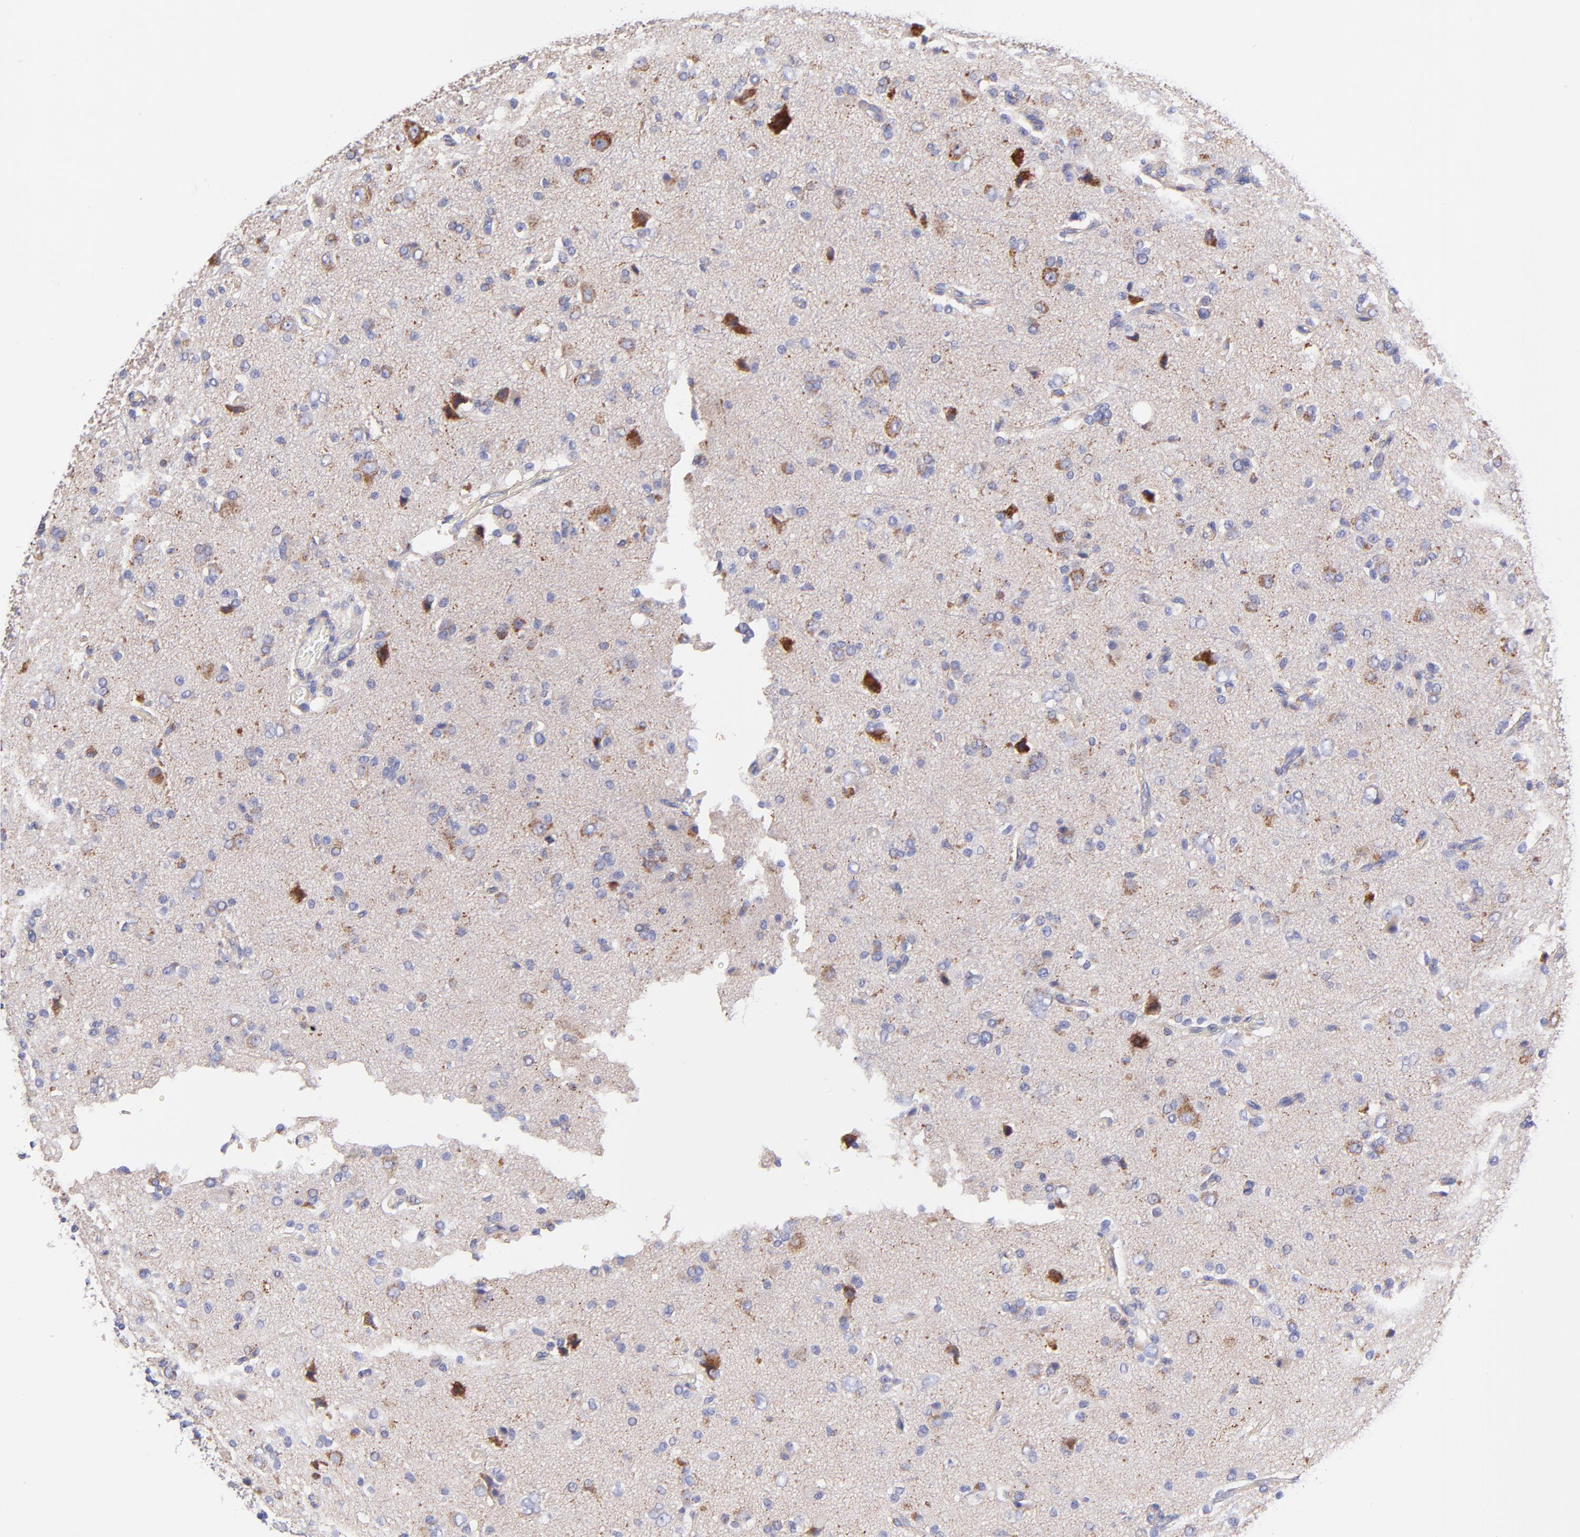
{"staining": {"intensity": "weak", "quantity": "<25%", "location": "cytoplasmic/membranous"}, "tissue": "glioma", "cell_type": "Tumor cells", "image_type": "cancer", "snomed": [{"axis": "morphology", "description": "Glioma, malignant, High grade"}, {"axis": "topography", "description": "Brain"}], "caption": "DAB immunohistochemical staining of human glioma exhibits no significant staining in tumor cells. (DAB immunohistochemistry (IHC) with hematoxylin counter stain).", "gene": "NDUFB7", "patient": {"sex": "male", "age": 47}}